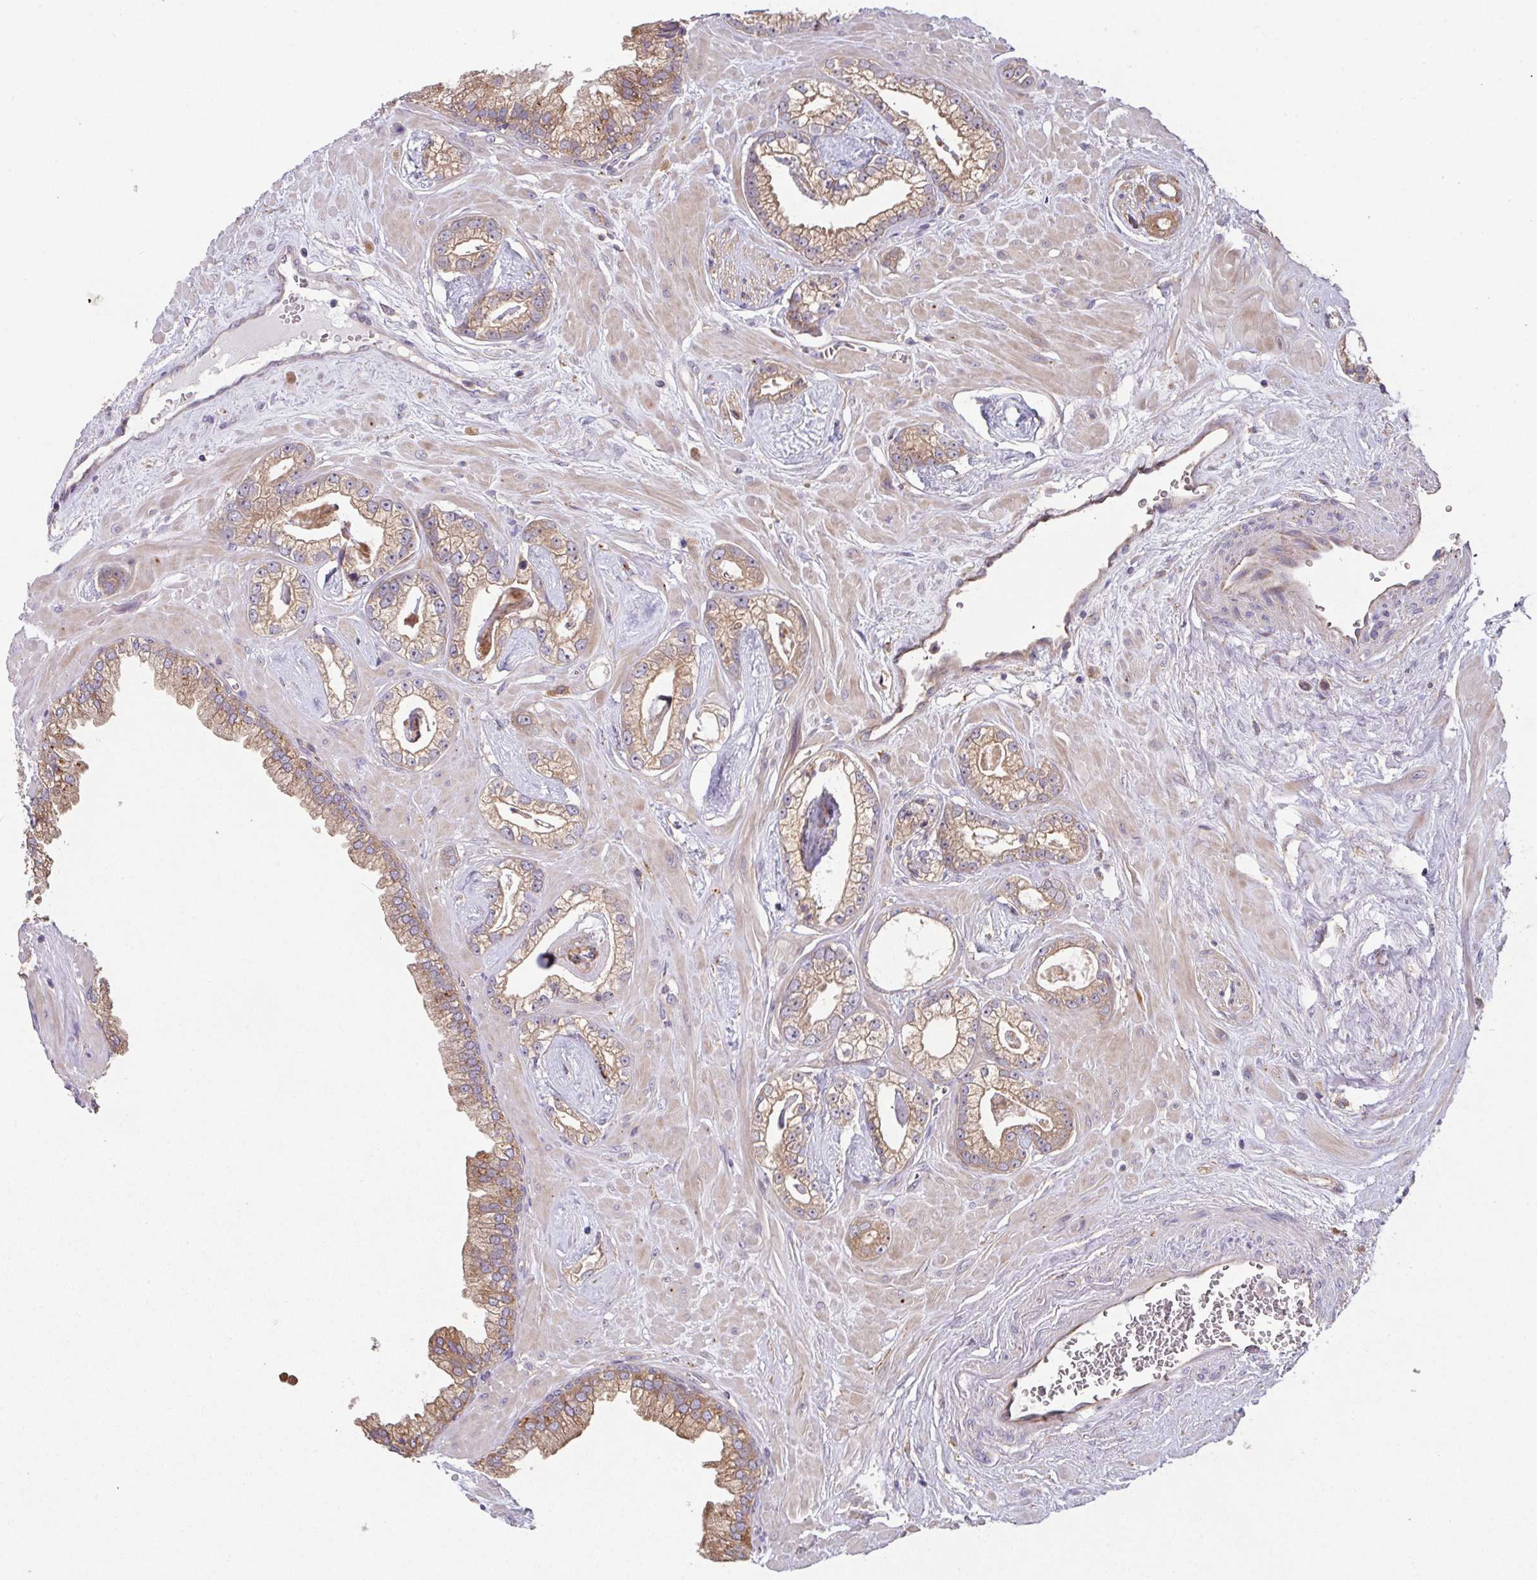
{"staining": {"intensity": "moderate", "quantity": ">75%", "location": "cytoplasmic/membranous"}, "tissue": "prostate cancer", "cell_type": "Tumor cells", "image_type": "cancer", "snomed": [{"axis": "morphology", "description": "Adenocarcinoma, Low grade"}, {"axis": "topography", "description": "Prostate"}], "caption": "Protein analysis of adenocarcinoma (low-grade) (prostate) tissue displays moderate cytoplasmic/membranous expression in approximately >75% of tumor cells.", "gene": "TRIM14", "patient": {"sex": "male", "age": 60}}